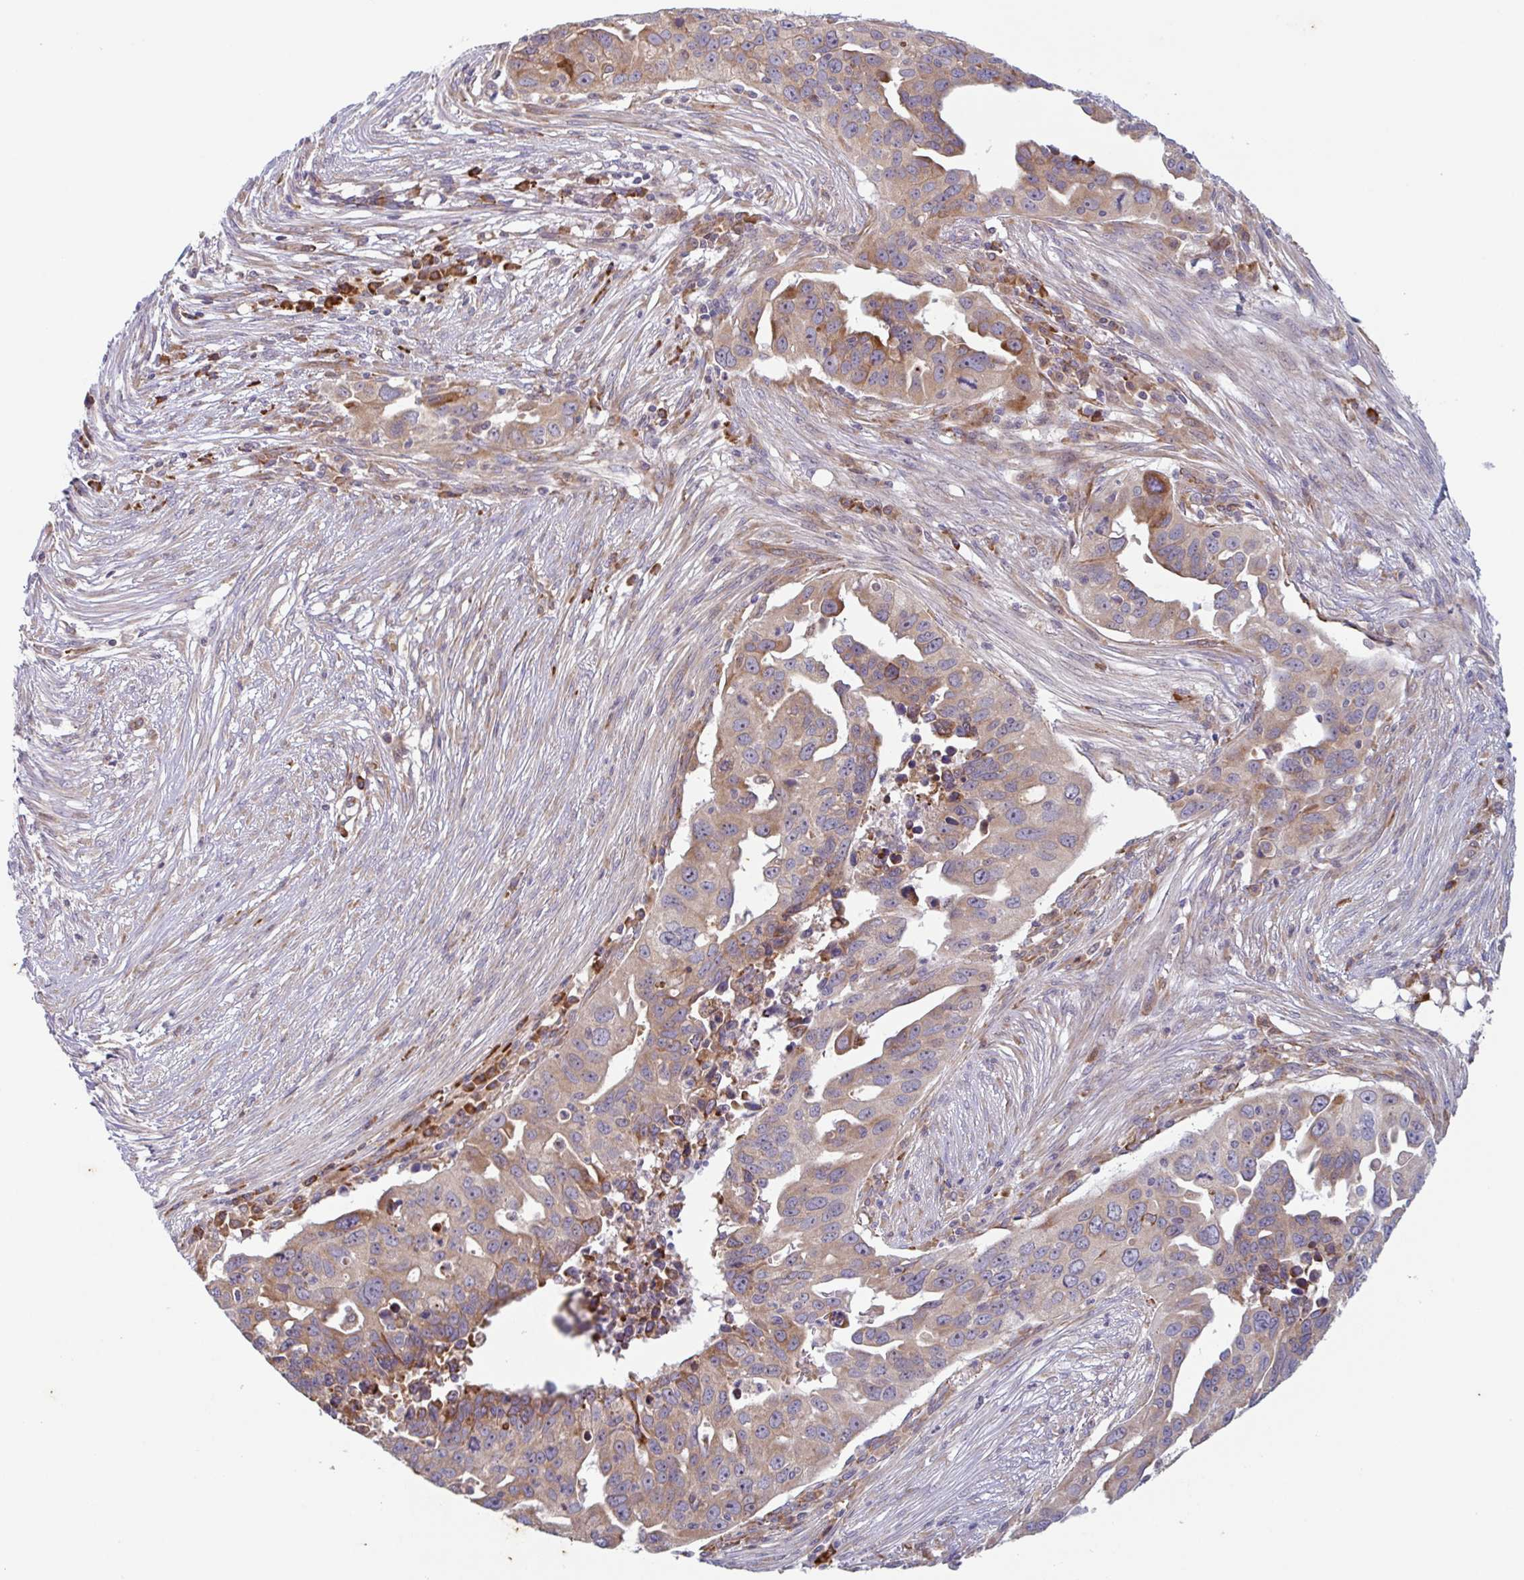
{"staining": {"intensity": "moderate", "quantity": ">75%", "location": "cytoplasmic/membranous"}, "tissue": "ovarian cancer", "cell_type": "Tumor cells", "image_type": "cancer", "snomed": [{"axis": "morphology", "description": "Carcinoma, endometroid"}, {"axis": "morphology", "description": "Cystadenocarcinoma, serous, NOS"}, {"axis": "topography", "description": "Ovary"}], "caption": "Immunohistochemistry staining of ovarian cancer (serous cystadenocarcinoma), which displays medium levels of moderate cytoplasmic/membranous staining in approximately >75% of tumor cells indicating moderate cytoplasmic/membranous protein staining. The staining was performed using DAB (brown) for protein detection and nuclei were counterstained in hematoxylin (blue).", "gene": "RIT1", "patient": {"sex": "female", "age": 45}}